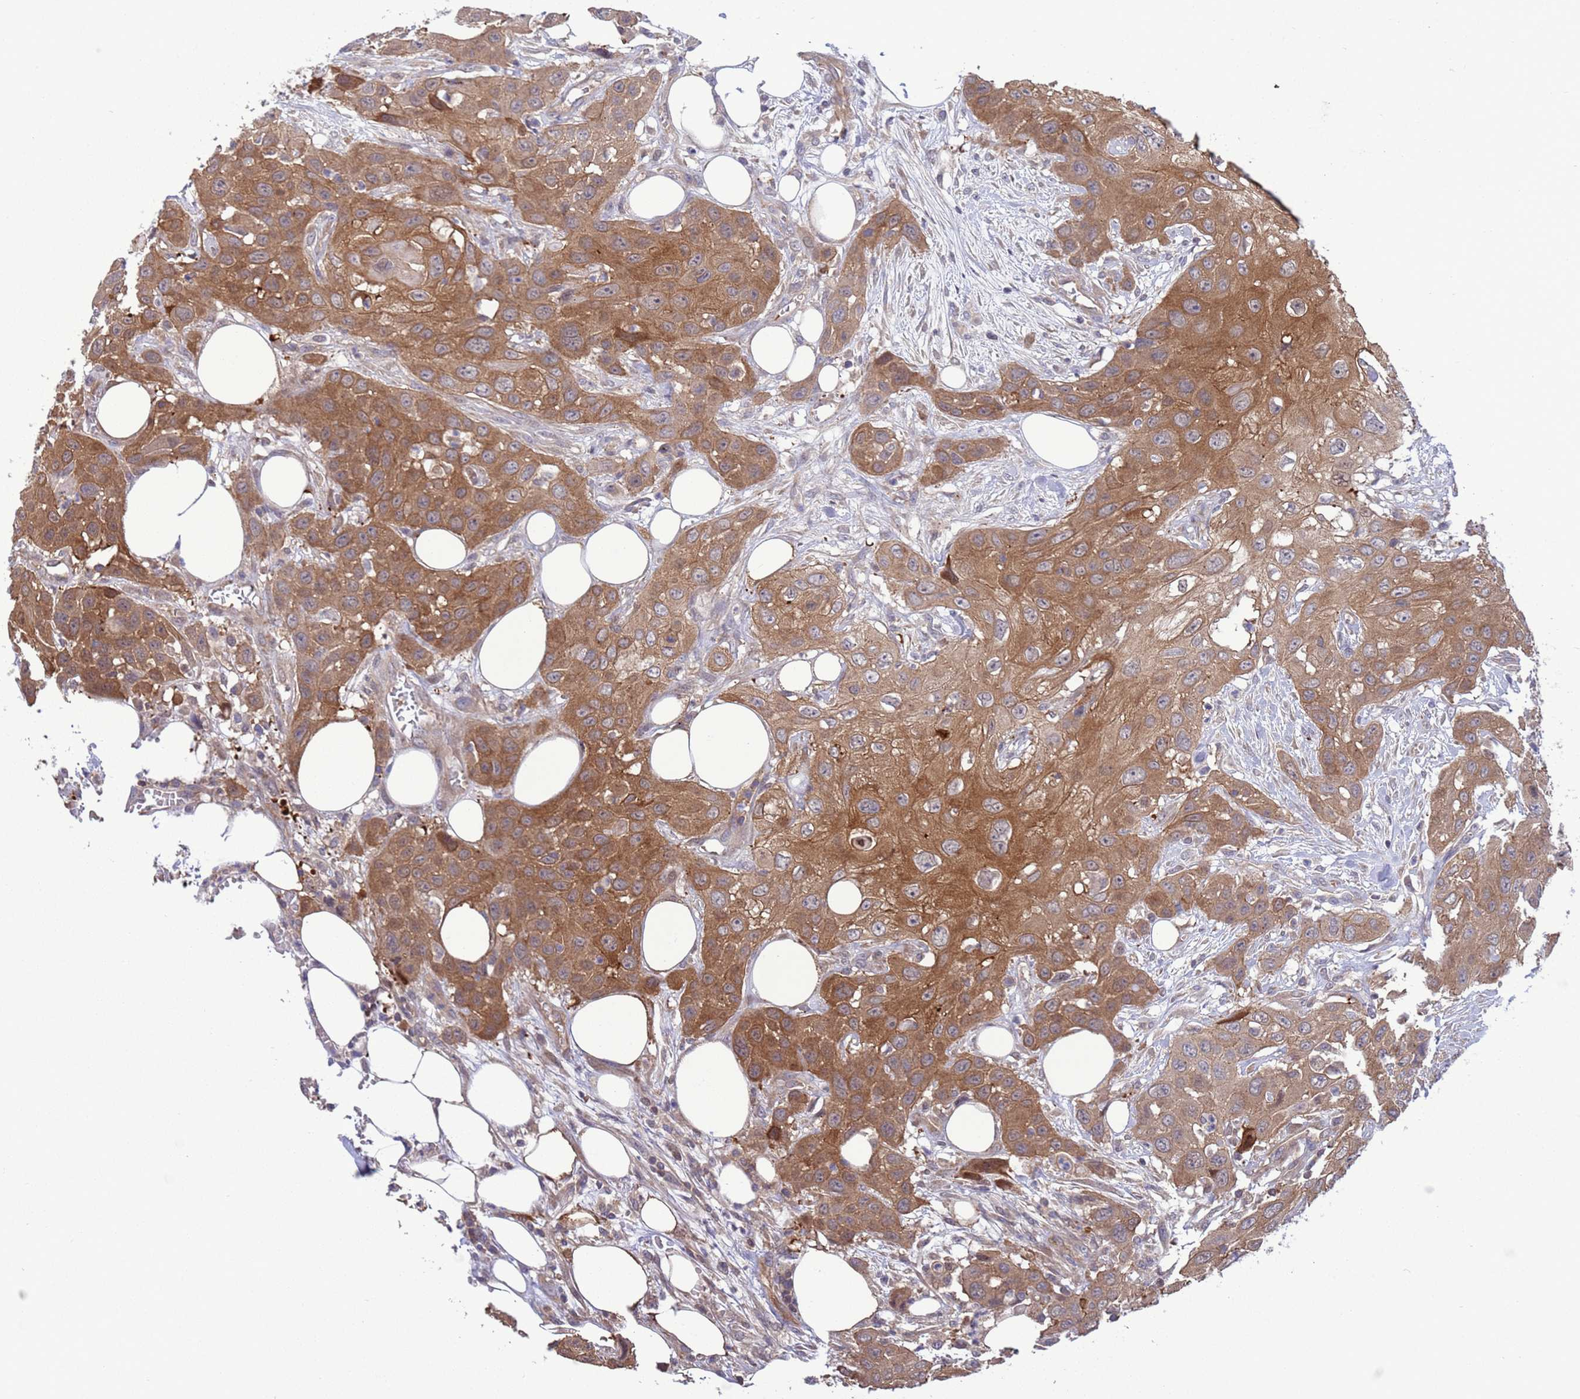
{"staining": {"intensity": "moderate", "quantity": ">75%", "location": "cytoplasmic/membranous"}, "tissue": "head and neck cancer", "cell_type": "Tumor cells", "image_type": "cancer", "snomed": [{"axis": "morphology", "description": "Squamous cell carcinoma, NOS"}, {"axis": "topography", "description": "Head-Neck"}], "caption": "High-power microscopy captured an immunohistochemistry (IHC) image of head and neck cancer, revealing moderate cytoplasmic/membranous expression in about >75% of tumor cells. (DAB = brown stain, brightfield microscopy at high magnification).", "gene": "GJA10", "patient": {"sex": "male", "age": 81}}